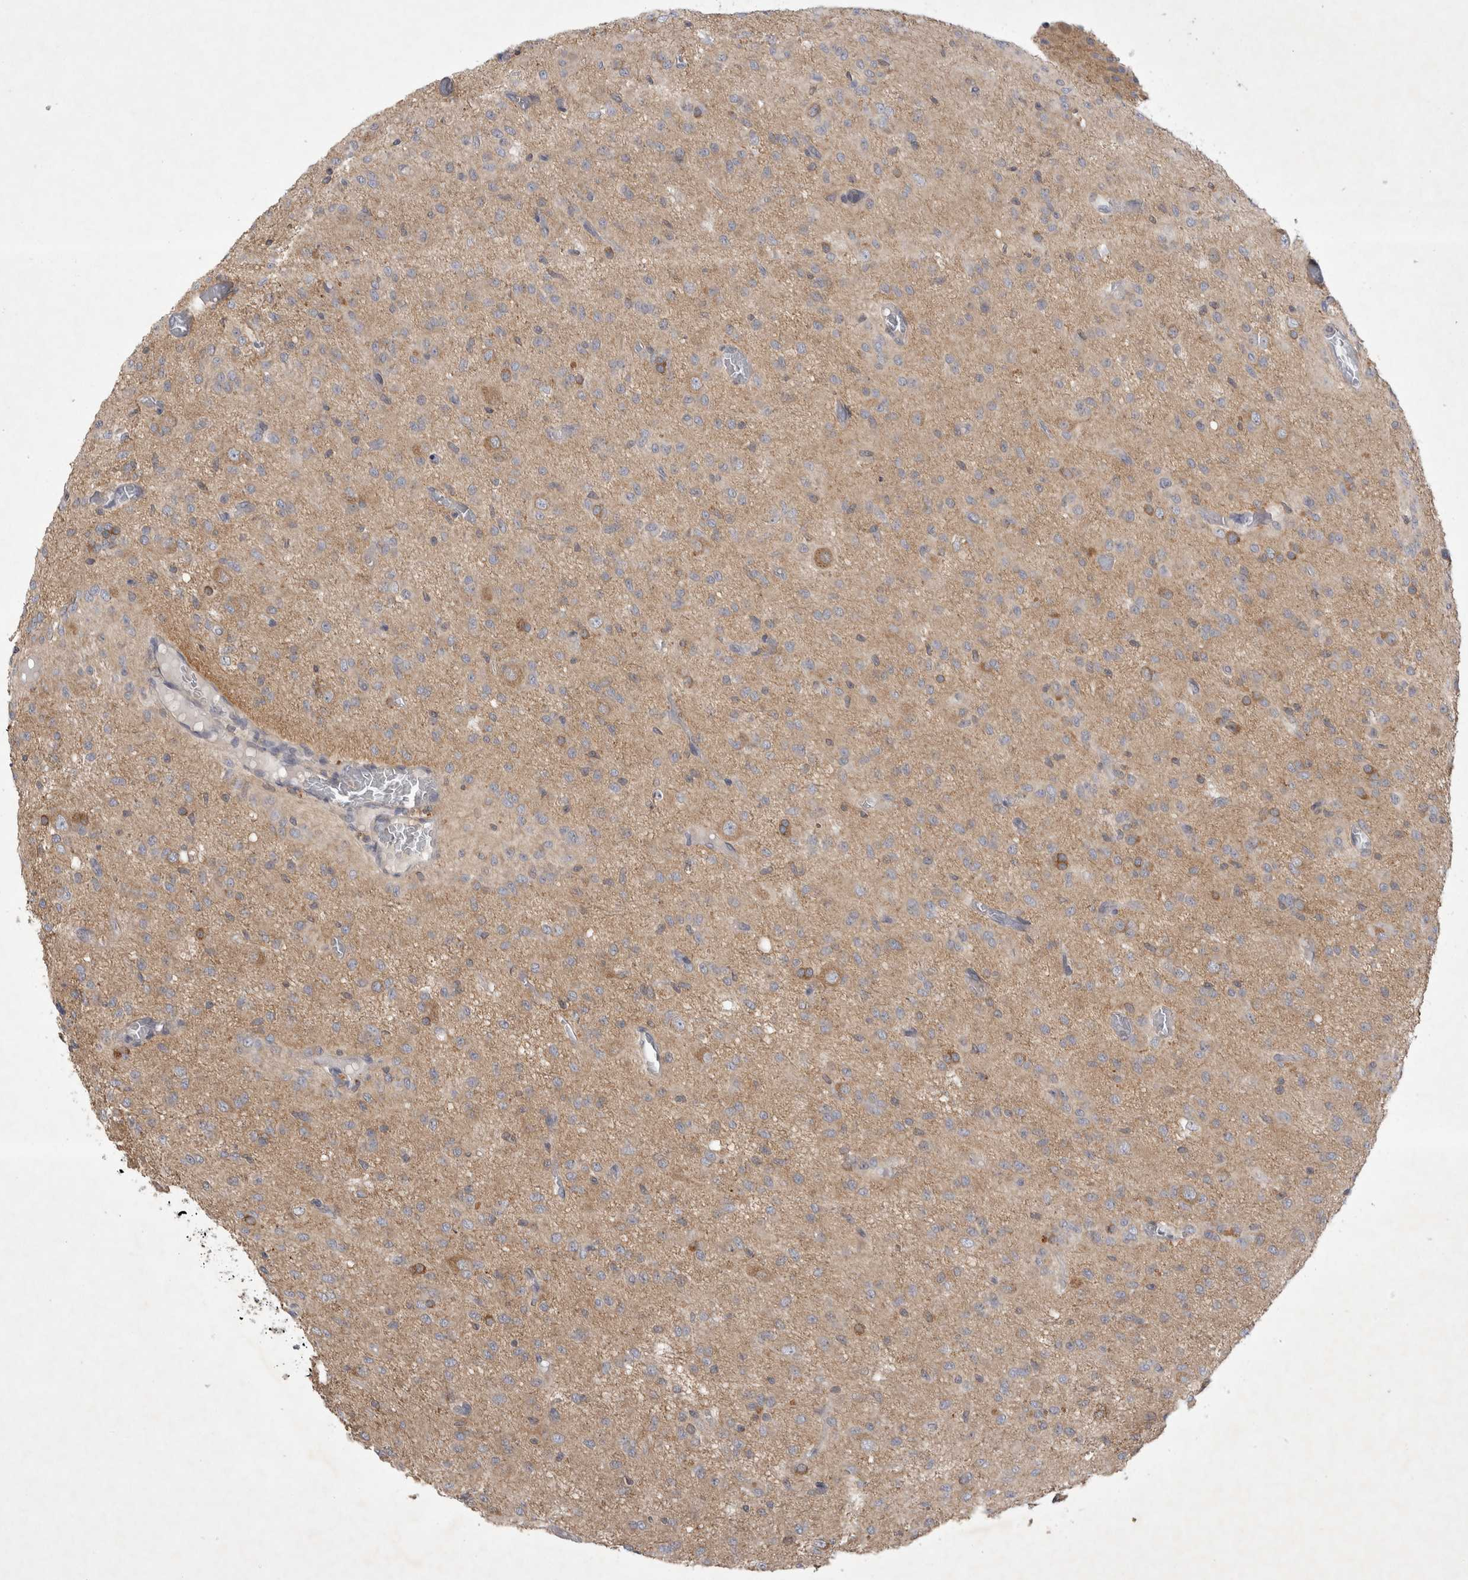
{"staining": {"intensity": "moderate", "quantity": "<25%", "location": "cytoplasmic/membranous"}, "tissue": "glioma", "cell_type": "Tumor cells", "image_type": "cancer", "snomed": [{"axis": "morphology", "description": "Glioma, malignant, High grade"}, {"axis": "topography", "description": "Brain"}], "caption": "Protein expression analysis of high-grade glioma (malignant) demonstrates moderate cytoplasmic/membranous expression in about <25% of tumor cells.", "gene": "SRD5A3", "patient": {"sex": "female", "age": 59}}